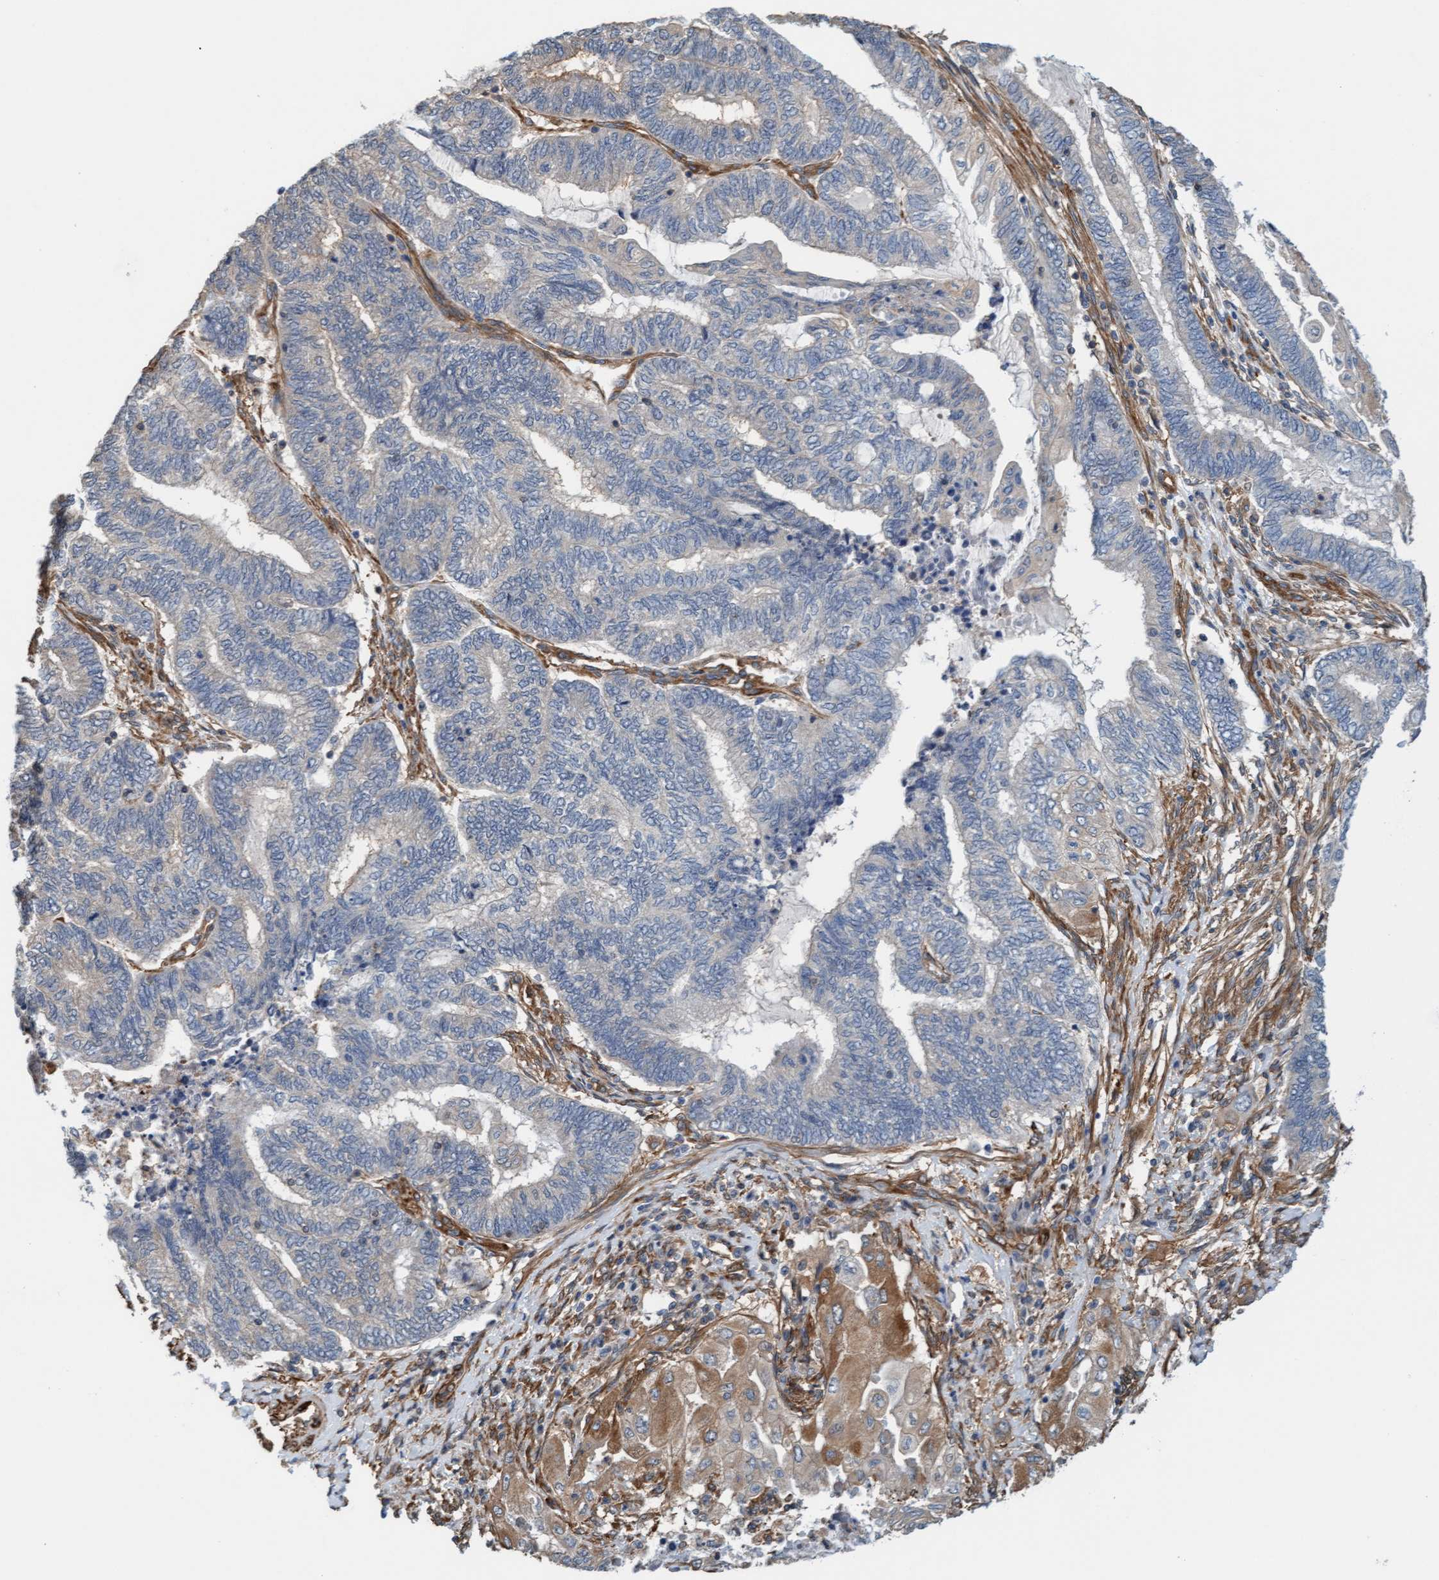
{"staining": {"intensity": "moderate", "quantity": "<25%", "location": "cytoplasmic/membranous"}, "tissue": "endometrial cancer", "cell_type": "Tumor cells", "image_type": "cancer", "snomed": [{"axis": "morphology", "description": "Adenocarcinoma, NOS"}, {"axis": "topography", "description": "Uterus"}, {"axis": "topography", "description": "Endometrium"}], "caption": "Immunohistochemistry photomicrograph of endometrial cancer (adenocarcinoma) stained for a protein (brown), which exhibits low levels of moderate cytoplasmic/membranous staining in approximately <25% of tumor cells.", "gene": "FMNL3", "patient": {"sex": "female", "age": 70}}